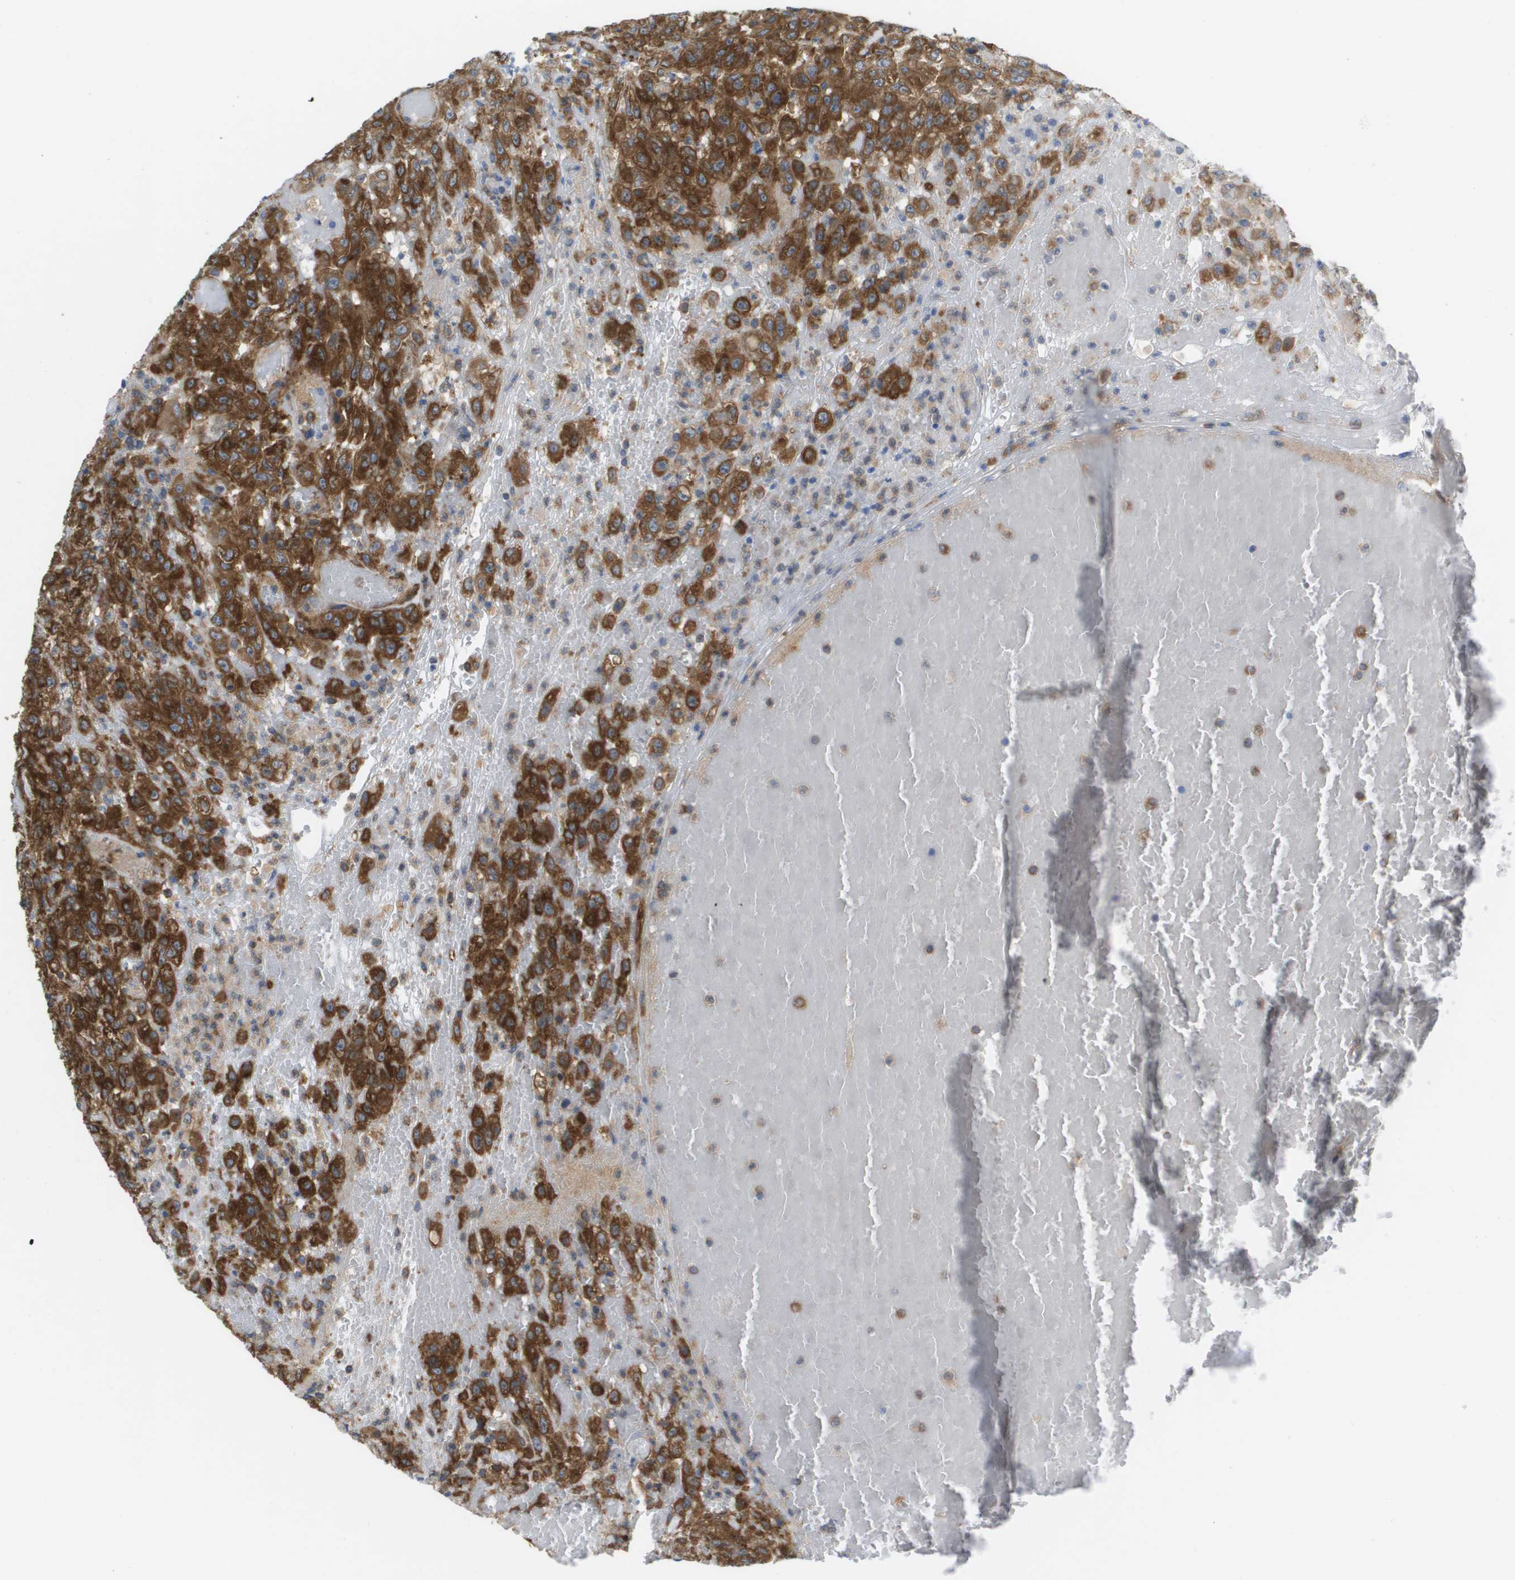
{"staining": {"intensity": "strong", "quantity": ">75%", "location": "cytoplasmic/membranous"}, "tissue": "urothelial cancer", "cell_type": "Tumor cells", "image_type": "cancer", "snomed": [{"axis": "morphology", "description": "Urothelial carcinoma, High grade"}, {"axis": "topography", "description": "Urinary bladder"}], "caption": "Immunohistochemical staining of high-grade urothelial carcinoma demonstrates strong cytoplasmic/membranous protein positivity in approximately >75% of tumor cells.", "gene": "EIF4G2", "patient": {"sex": "male", "age": 46}}